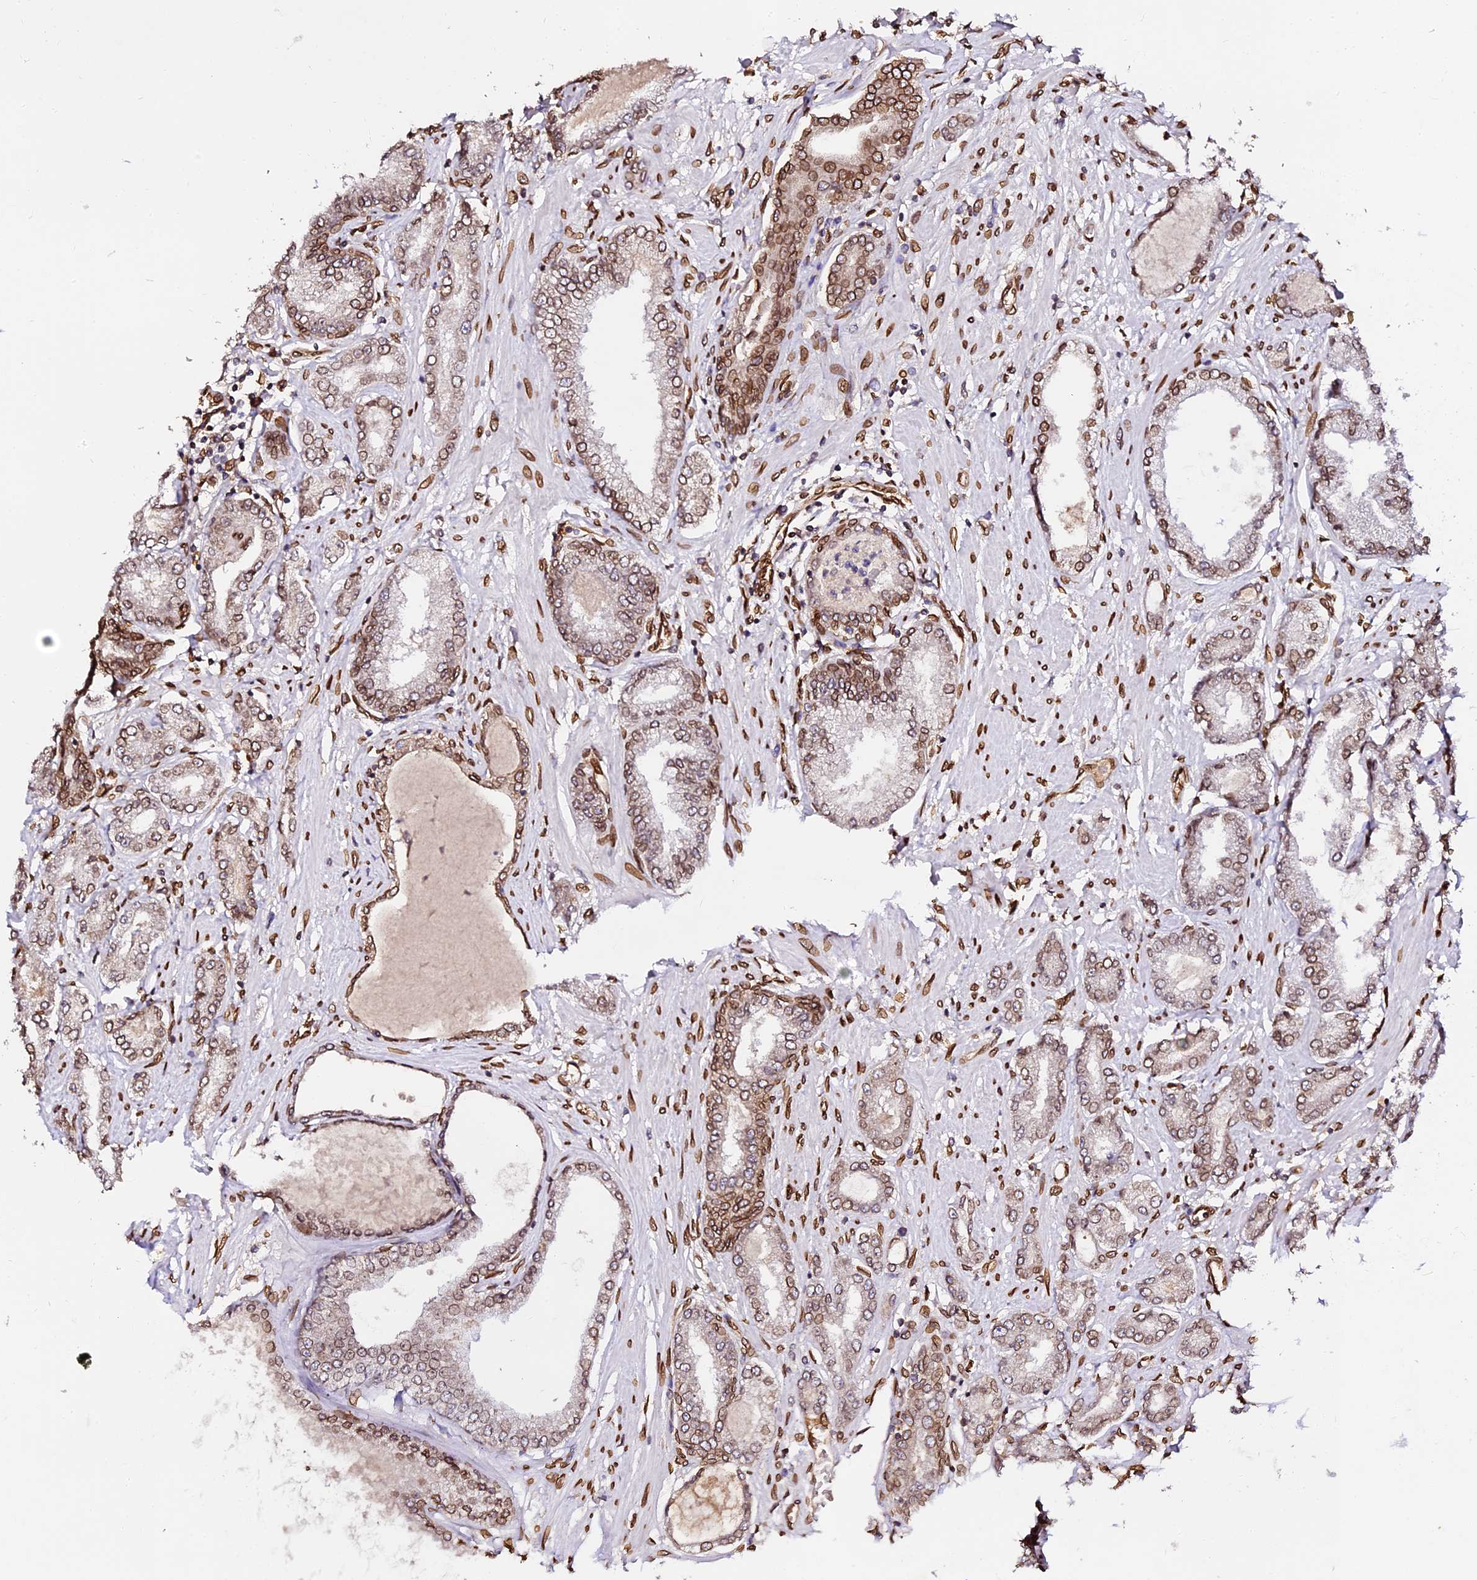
{"staining": {"intensity": "moderate", "quantity": ">75%", "location": "cytoplasmic/membranous,nuclear"}, "tissue": "prostate cancer", "cell_type": "Tumor cells", "image_type": "cancer", "snomed": [{"axis": "morphology", "description": "Adenocarcinoma, Low grade"}, {"axis": "topography", "description": "Prostate"}], "caption": "Protein positivity by IHC exhibits moderate cytoplasmic/membranous and nuclear staining in about >75% of tumor cells in prostate cancer.", "gene": "ANAPC5", "patient": {"sex": "male", "age": 63}}